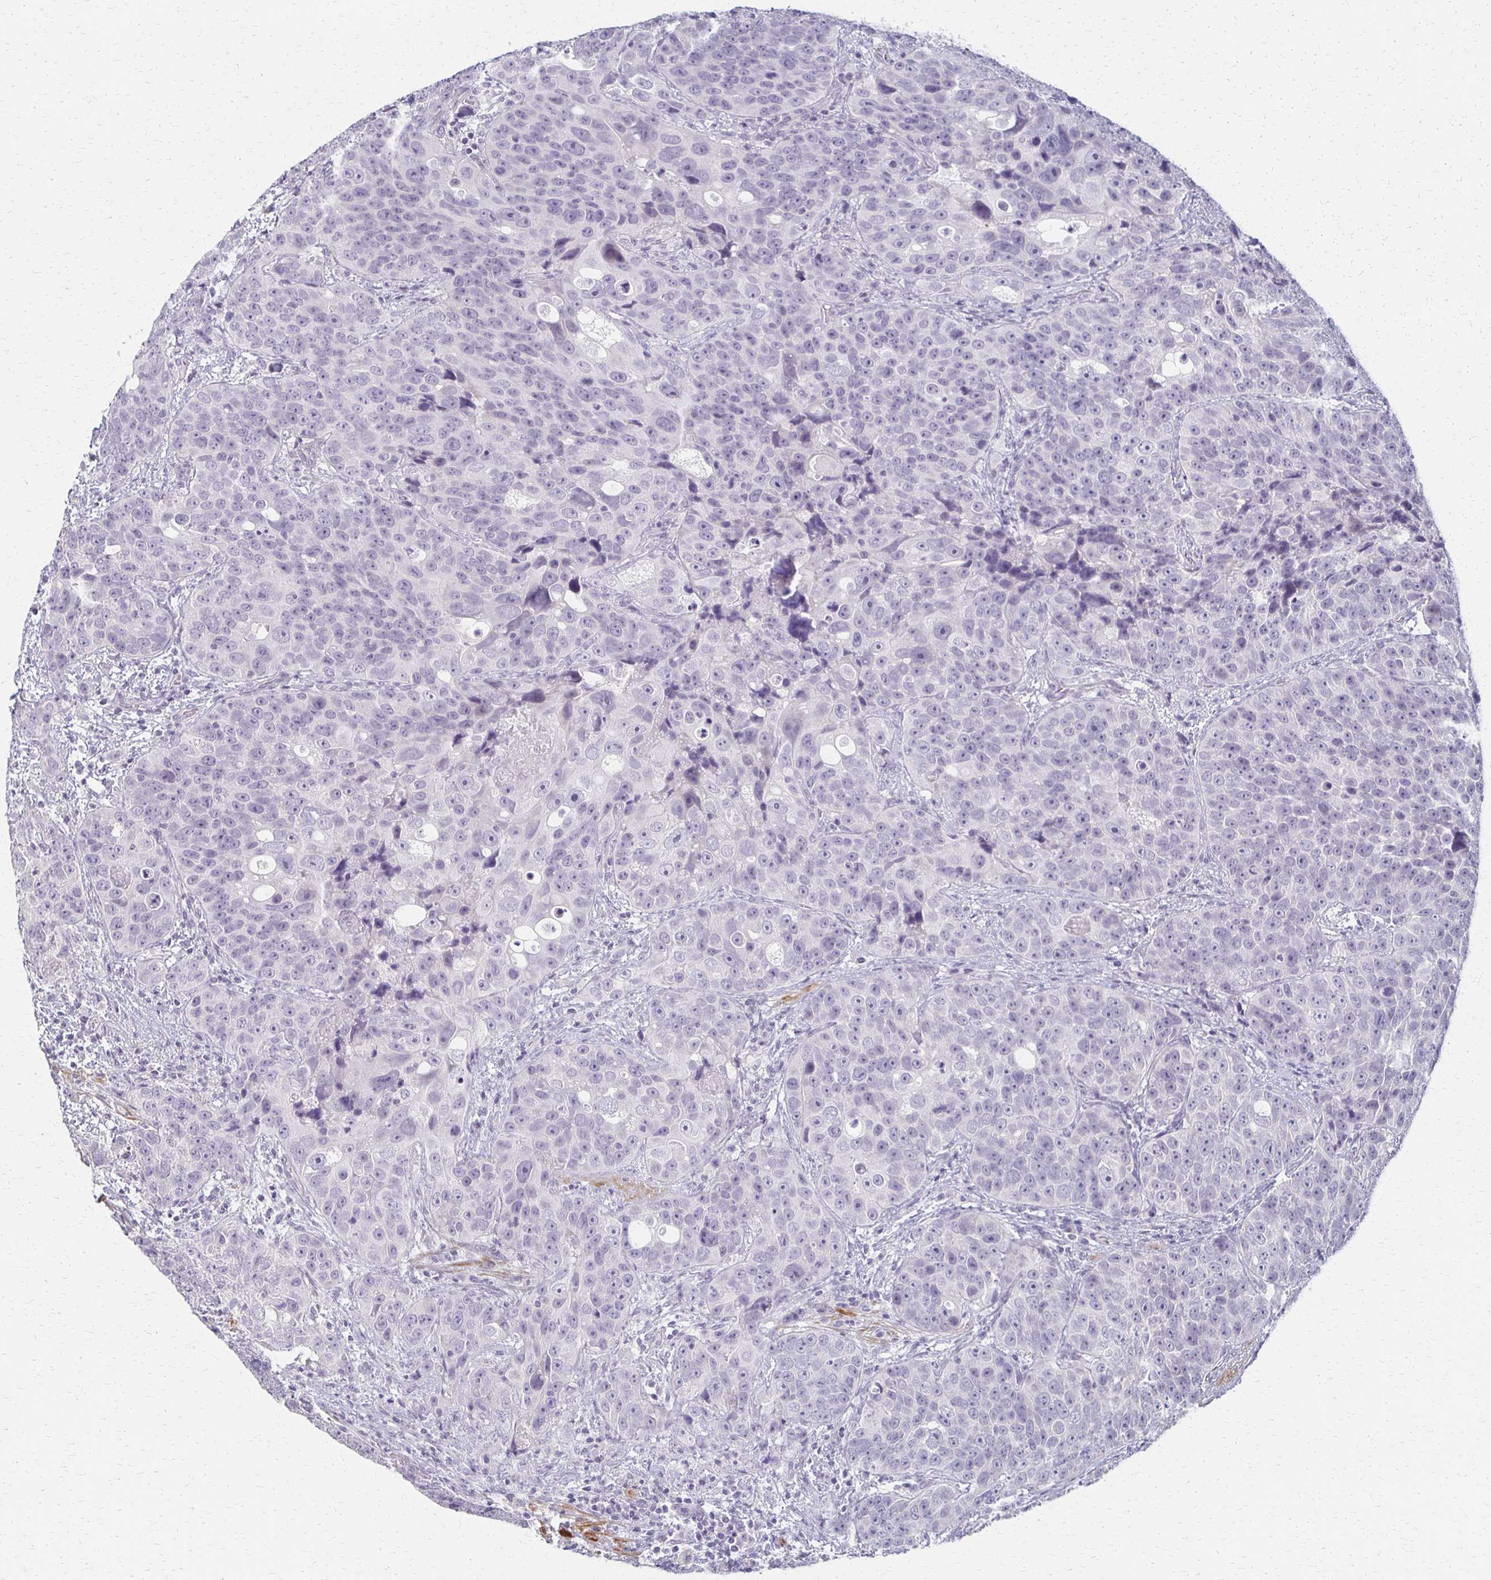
{"staining": {"intensity": "negative", "quantity": "none", "location": "none"}, "tissue": "urothelial cancer", "cell_type": "Tumor cells", "image_type": "cancer", "snomed": [{"axis": "morphology", "description": "Urothelial carcinoma, NOS"}, {"axis": "topography", "description": "Urinary bladder"}], "caption": "The immunohistochemistry (IHC) photomicrograph has no significant expression in tumor cells of urothelial cancer tissue.", "gene": "FOXO4", "patient": {"sex": "male", "age": 52}}